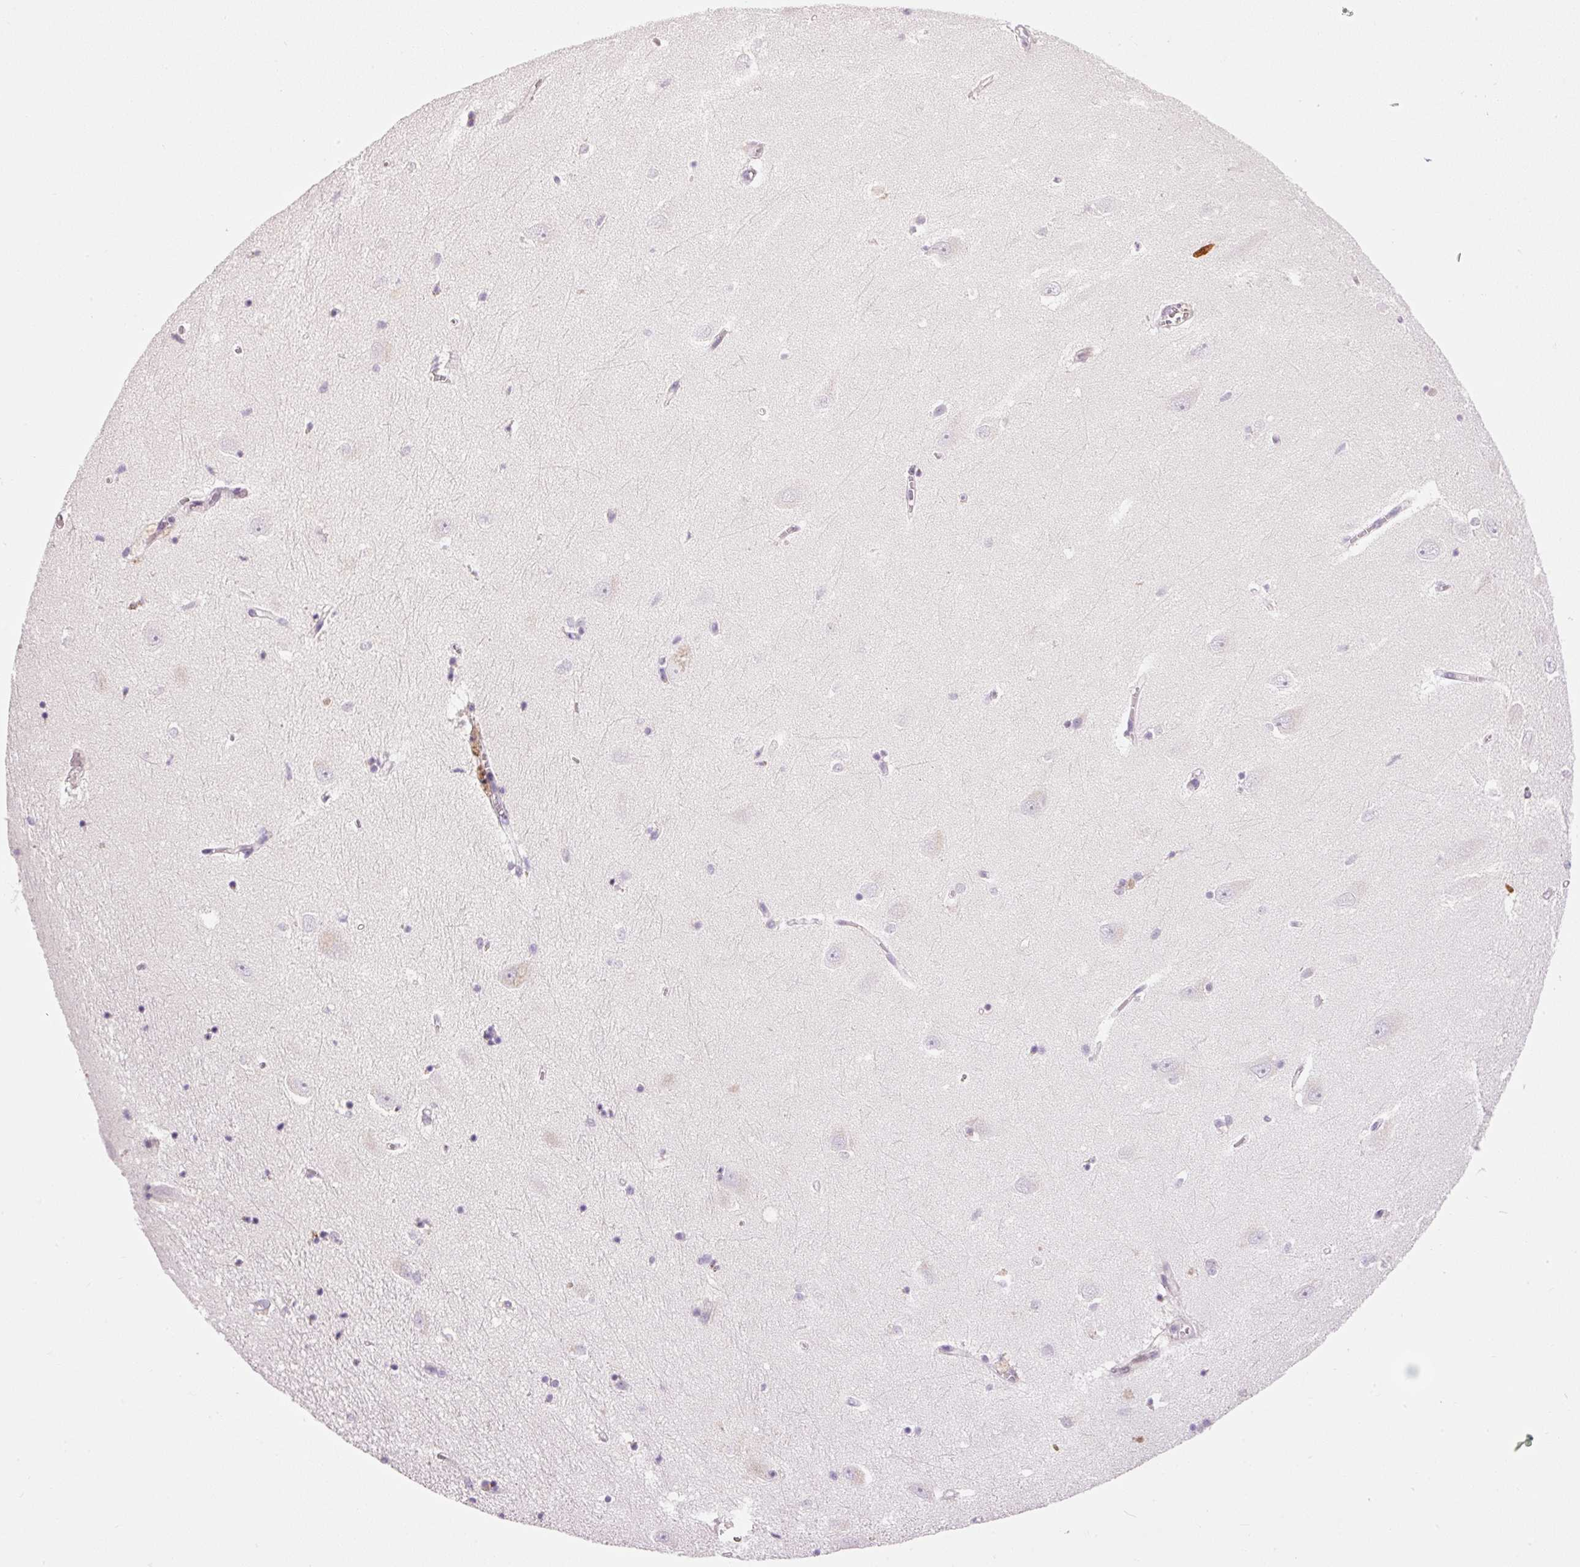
{"staining": {"intensity": "negative", "quantity": "none", "location": "none"}, "tissue": "hippocampus", "cell_type": "Glial cells", "image_type": "normal", "snomed": [{"axis": "morphology", "description": "Normal tissue, NOS"}, {"axis": "topography", "description": "Hippocampus"}], "caption": "This is an immunohistochemistry (IHC) image of benign hippocampus. There is no positivity in glial cells.", "gene": "HNF1A", "patient": {"sex": "female", "age": 64}}